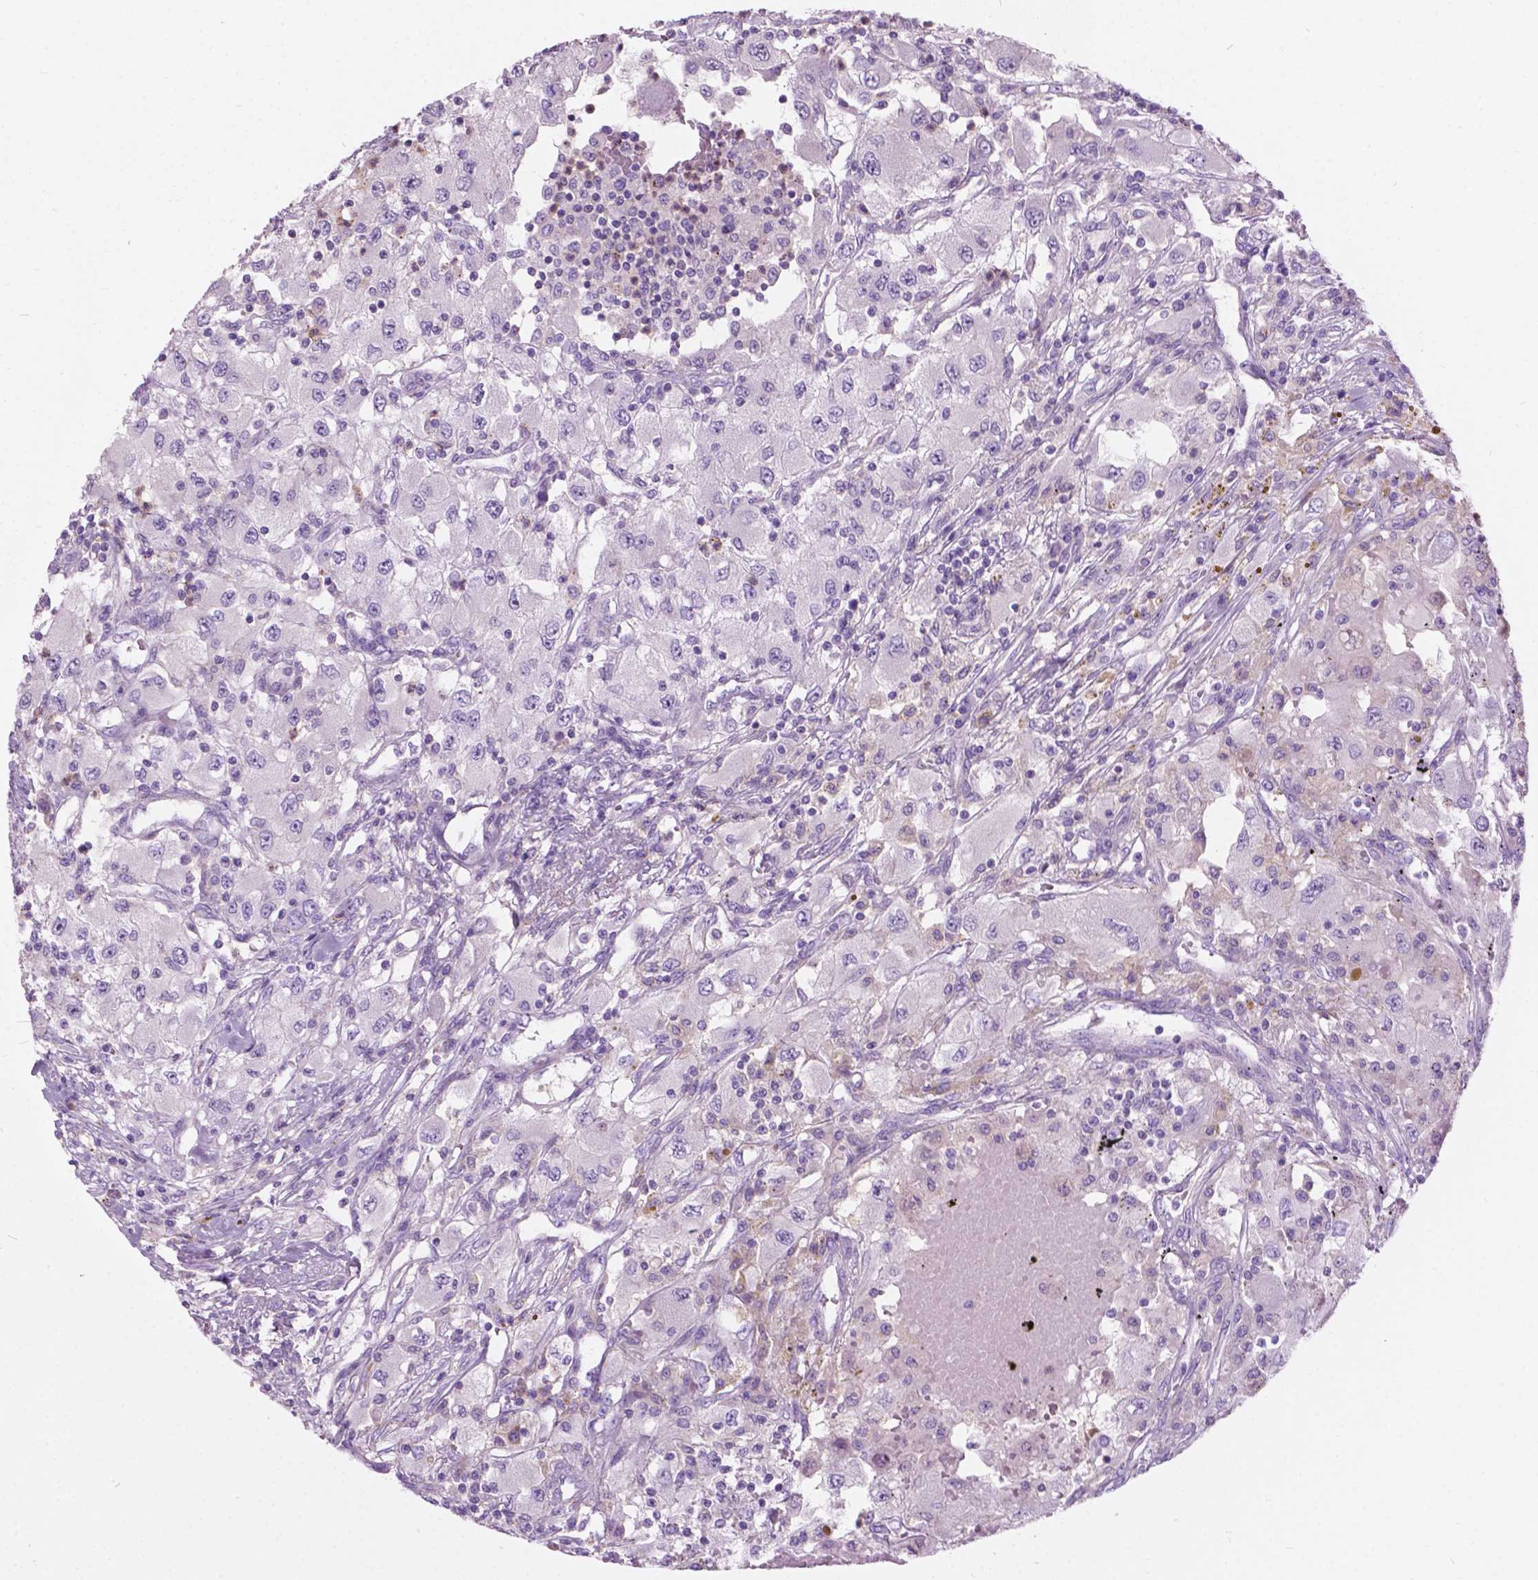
{"staining": {"intensity": "negative", "quantity": "none", "location": "none"}, "tissue": "renal cancer", "cell_type": "Tumor cells", "image_type": "cancer", "snomed": [{"axis": "morphology", "description": "Adenocarcinoma, NOS"}, {"axis": "topography", "description": "Kidney"}], "caption": "The photomicrograph demonstrates no significant positivity in tumor cells of renal adenocarcinoma.", "gene": "PRR35", "patient": {"sex": "female", "age": 67}}